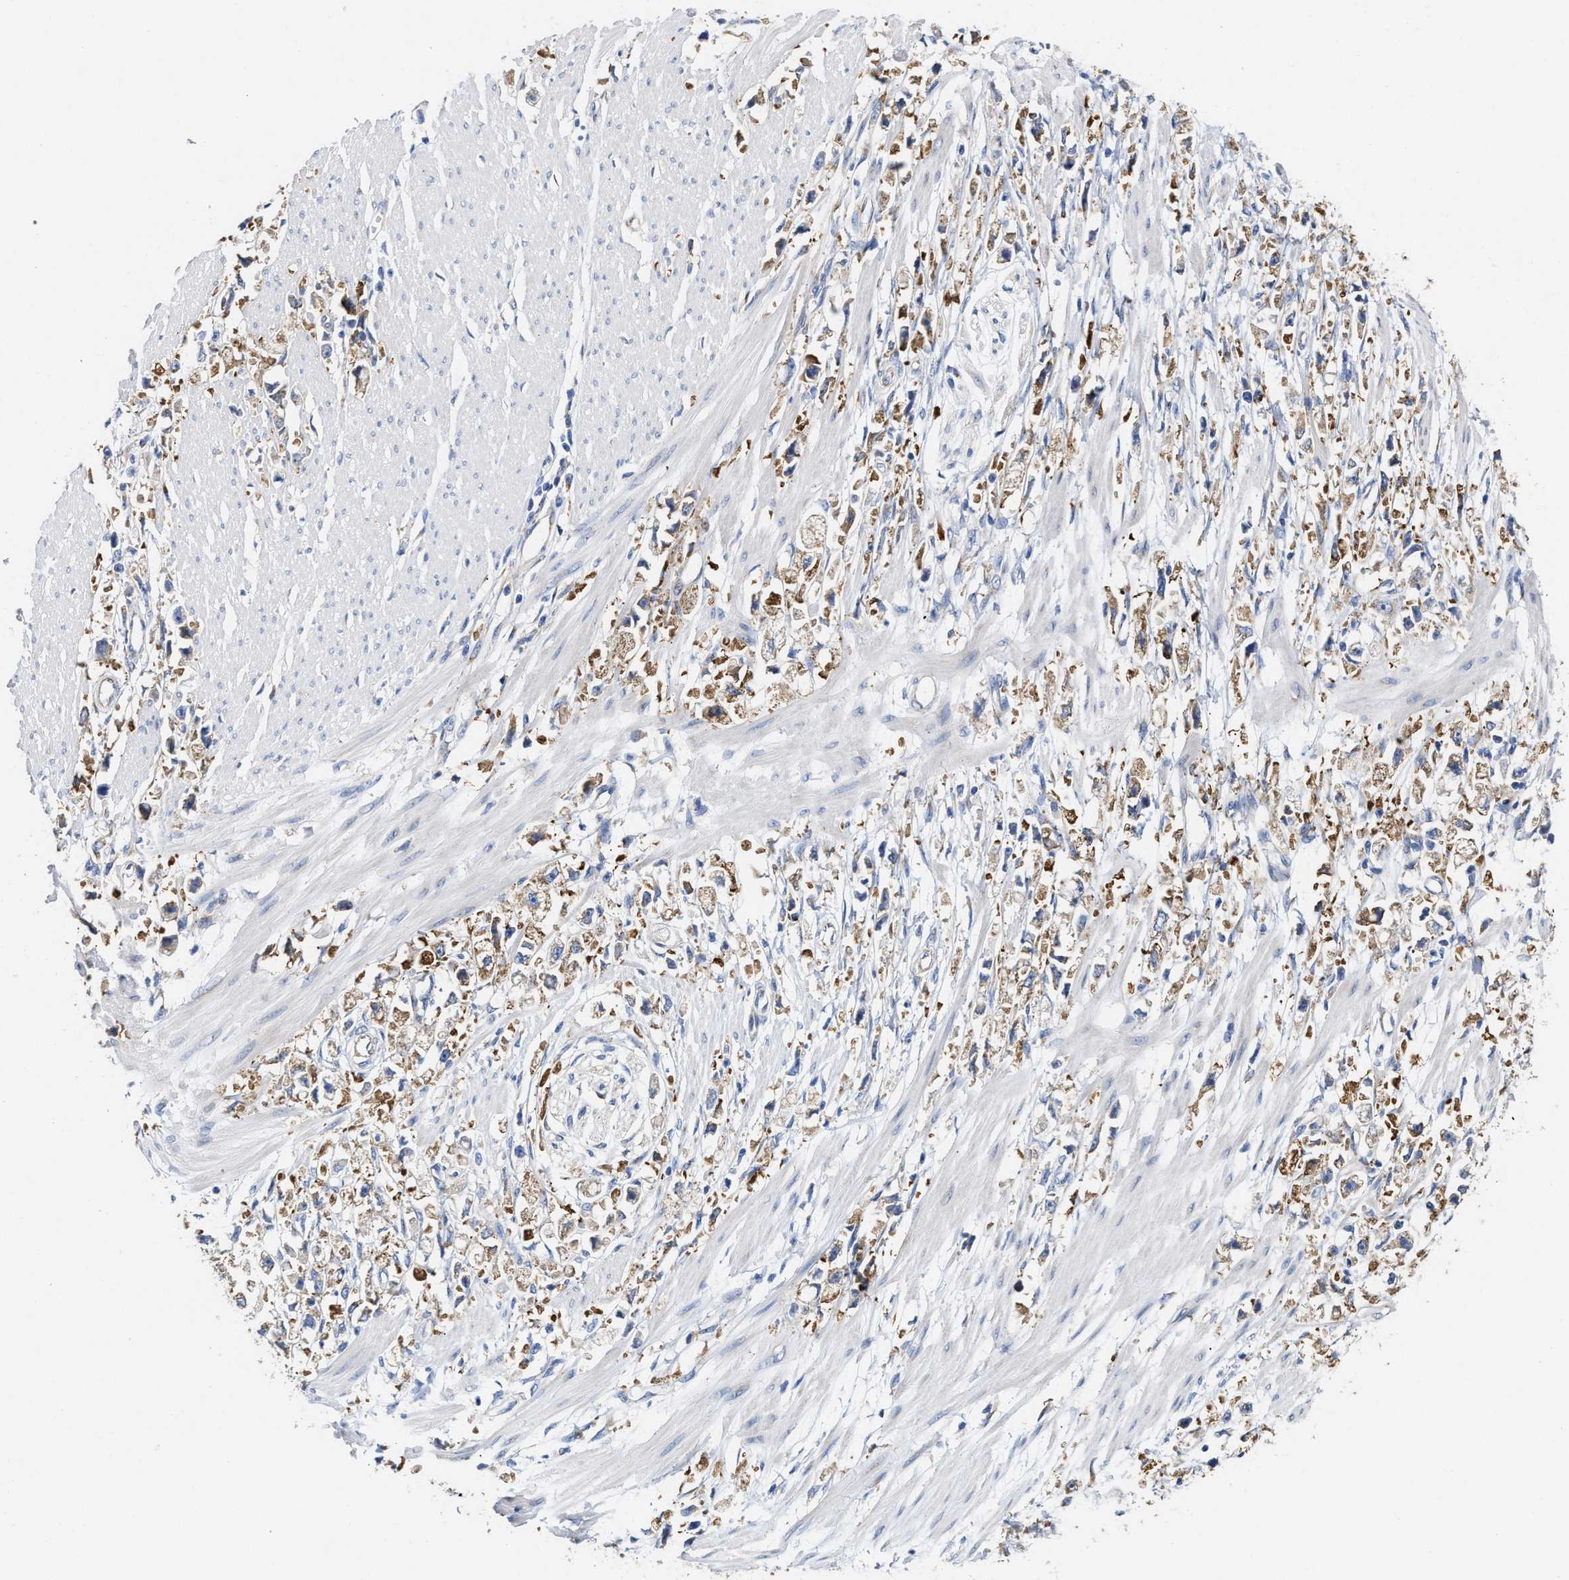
{"staining": {"intensity": "moderate", "quantity": ">75%", "location": "cytoplasmic/membranous"}, "tissue": "stomach cancer", "cell_type": "Tumor cells", "image_type": "cancer", "snomed": [{"axis": "morphology", "description": "Adenocarcinoma, NOS"}, {"axis": "topography", "description": "Stomach"}], "caption": "Protein staining exhibits moderate cytoplasmic/membranous positivity in about >75% of tumor cells in stomach adenocarcinoma.", "gene": "PPP1R15A", "patient": {"sex": "female", "age": 59}}